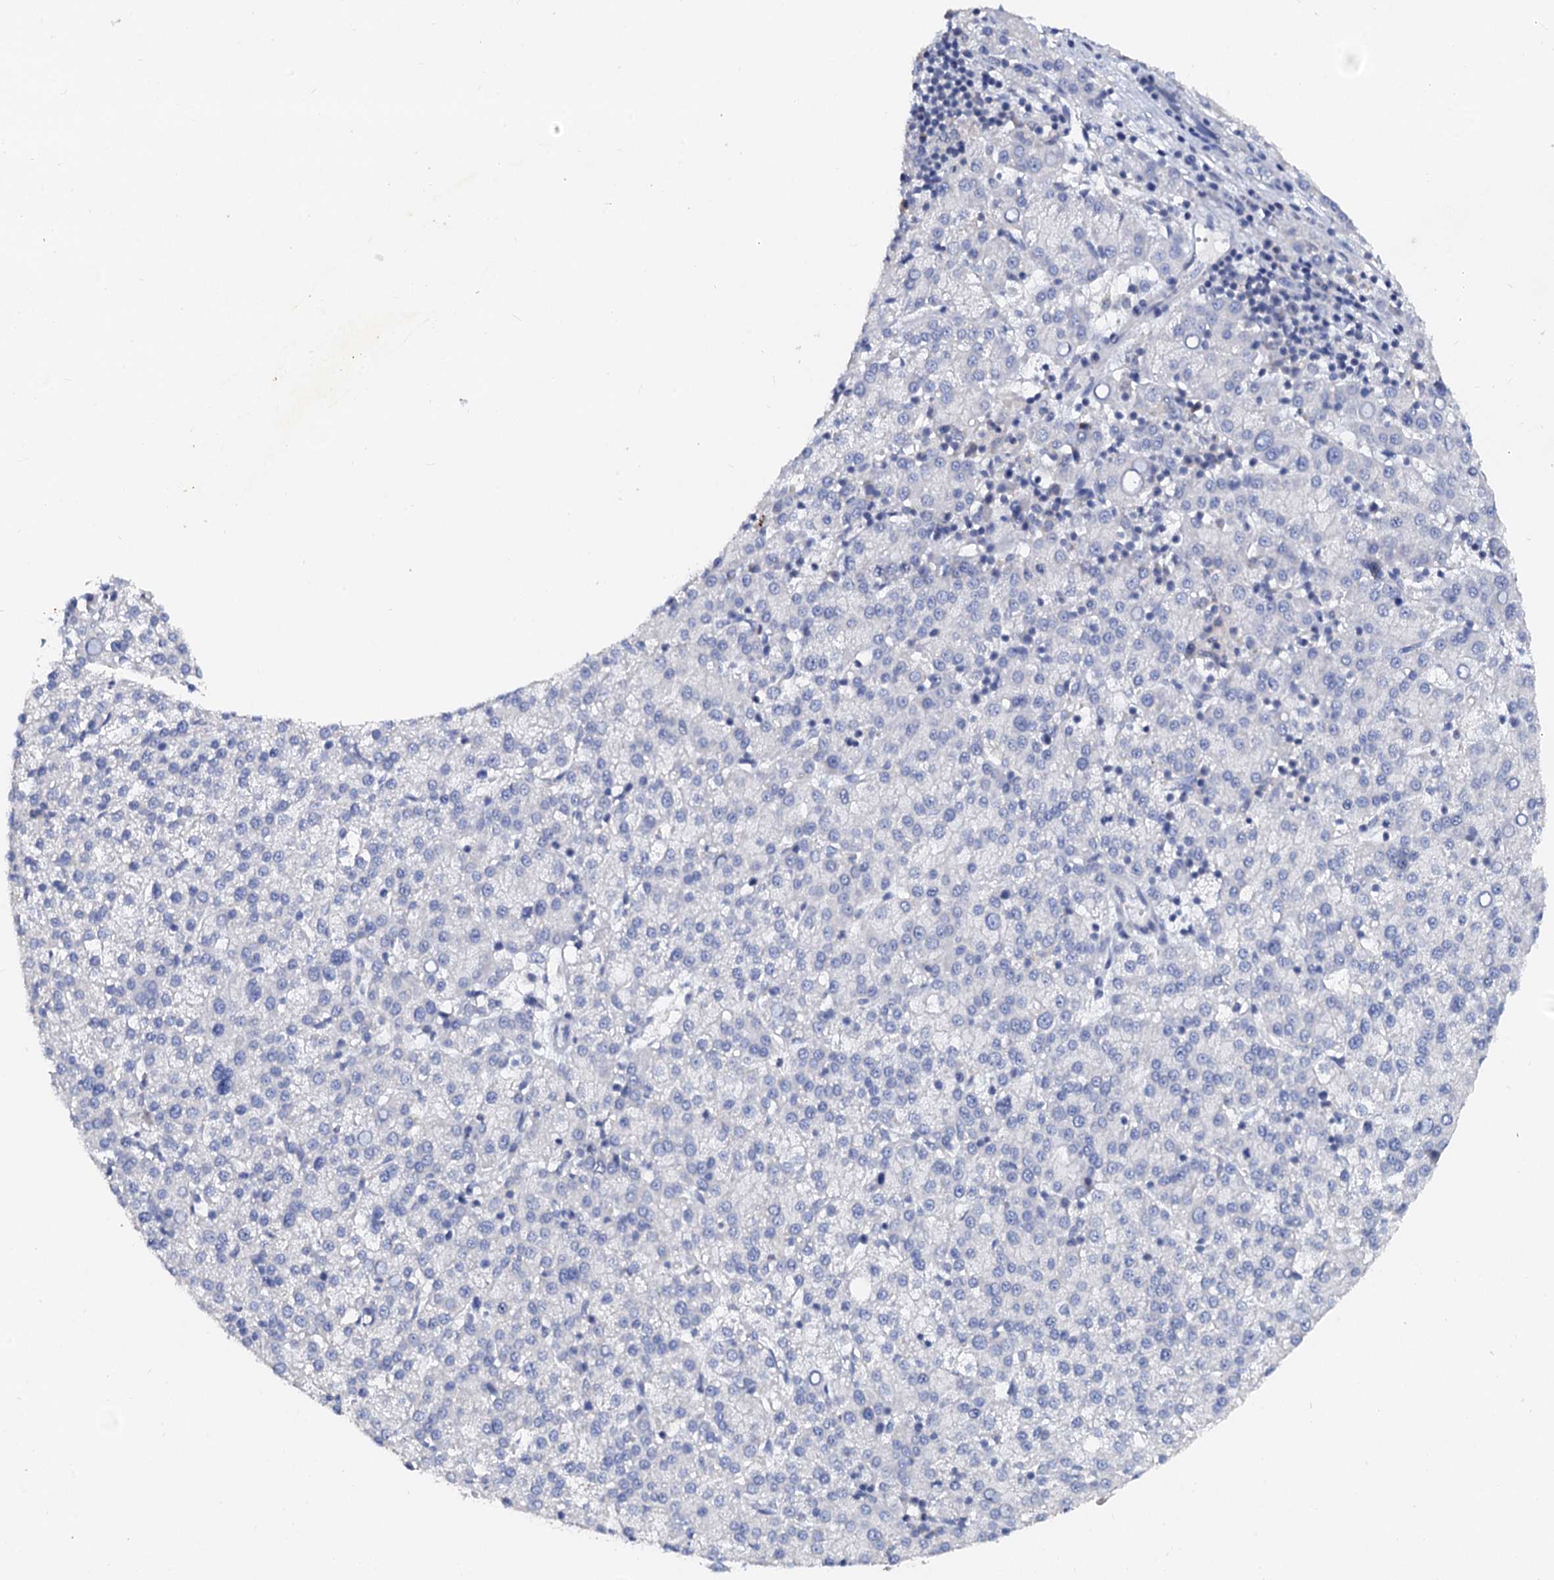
{"staining": {"intensity": "negative", "quantity": "none", "location": "none"}, "tissue": "liver cancer", "cell_type": "Tumor cells", "image_type": "cancer", "snomed": [{"axis": "morphology", "description": "Carcinoma, Hepatocellular, NOS"}, {"axis": "topography", "description": "Liver"}], "caption": "The image exhibits no significant expression in tumor cells of hepatocellular carcinoma (liver).", "gene": "NALF1", "patient": {"sex": "female", "age": 58}}